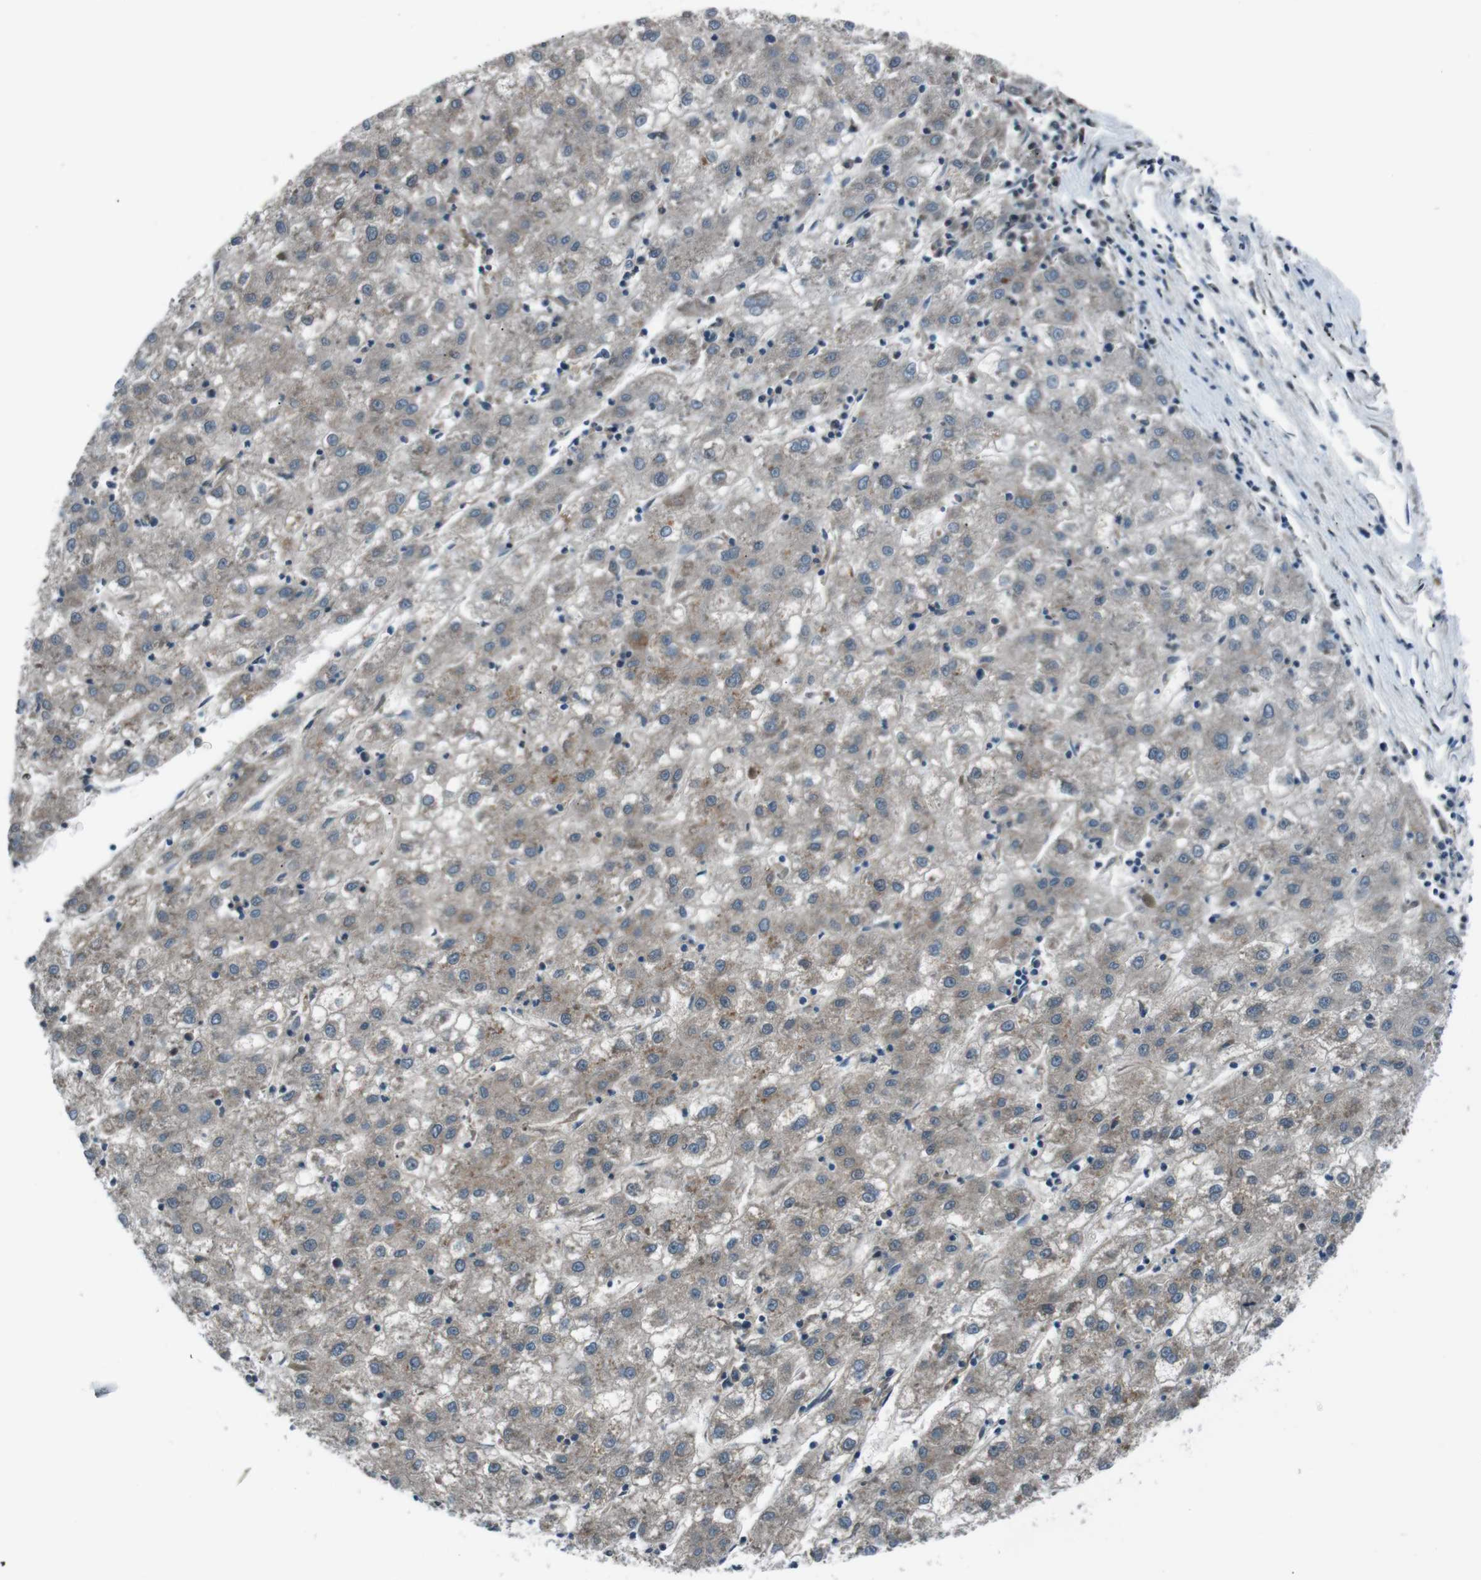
{"staining": {"intensity": "weak", "quantity": "<25%", "location": "cytoplasmic/membranous"}, "tissue": "liver cancer", "cell_type": "Tumor cells", "image_type": "cancer", "snomed": [{"axis": "morphology", "description": "Carcinoma, Hepatocellular, NOS"}, {"axis": "topography", "description": "Liver"}], "caption": "Photomicrograph shows no protein staining in tumor cells of liver cancer tissue.", "gene": "SLC27A4", "patient": {"sex": "male", "age": 72}}